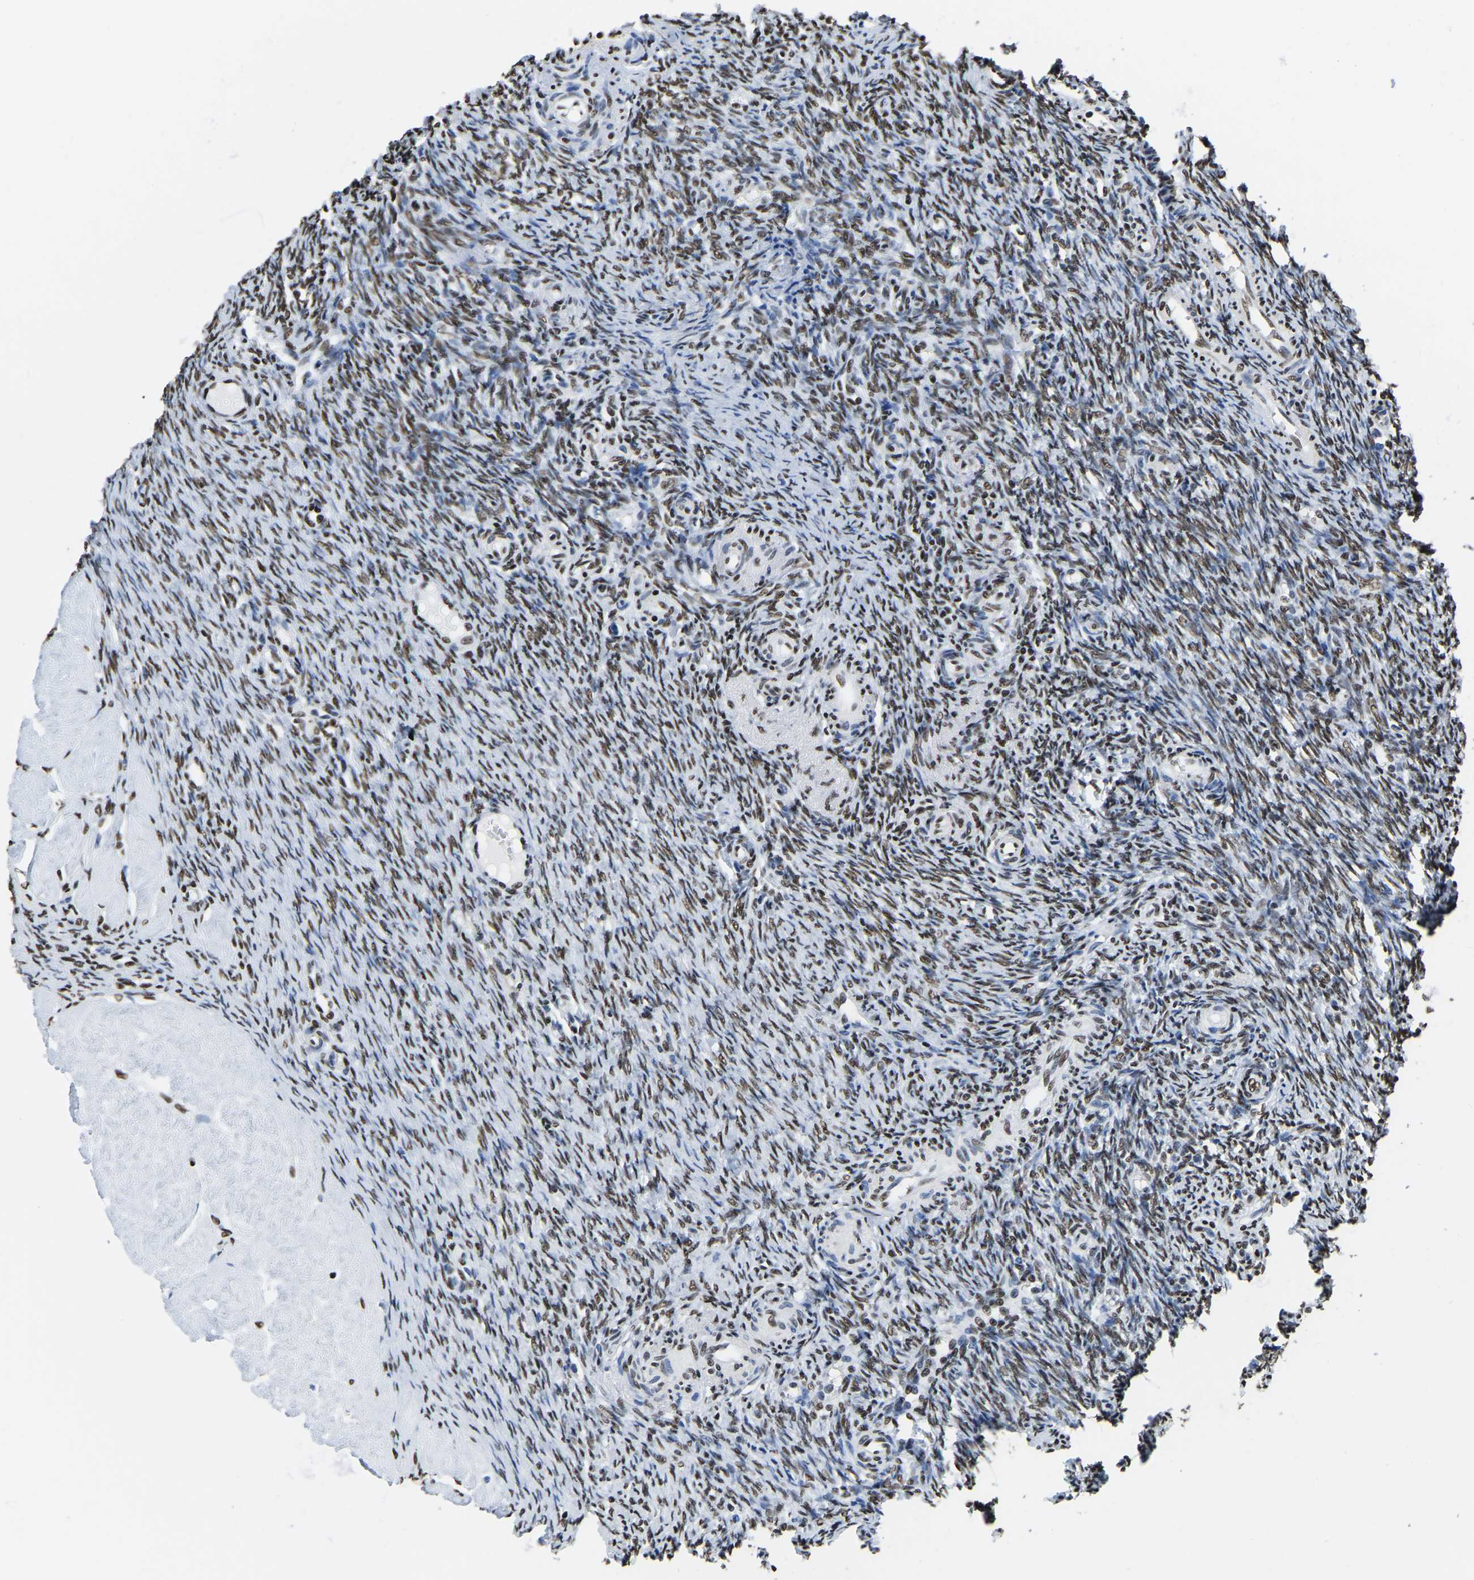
{"staining": {"intensity": "moderate", "quantity": ">75%", "location": "nuclear"}, "tissue": "ovary", "cell_type": "Follicle cells", "image_type": "normal", "snomed": [{"axis": "morphology", "description": "Normal tissue, NOS"}, {"axis": "topography", "description": "Ovary"}], "caption": "Follicle cells reveal medium levels of moderate nuclear expression in approximately >75% of cells in normal human ovary.", "gene": "UBA1", "patient": {"sex": "female", "age": 41}}